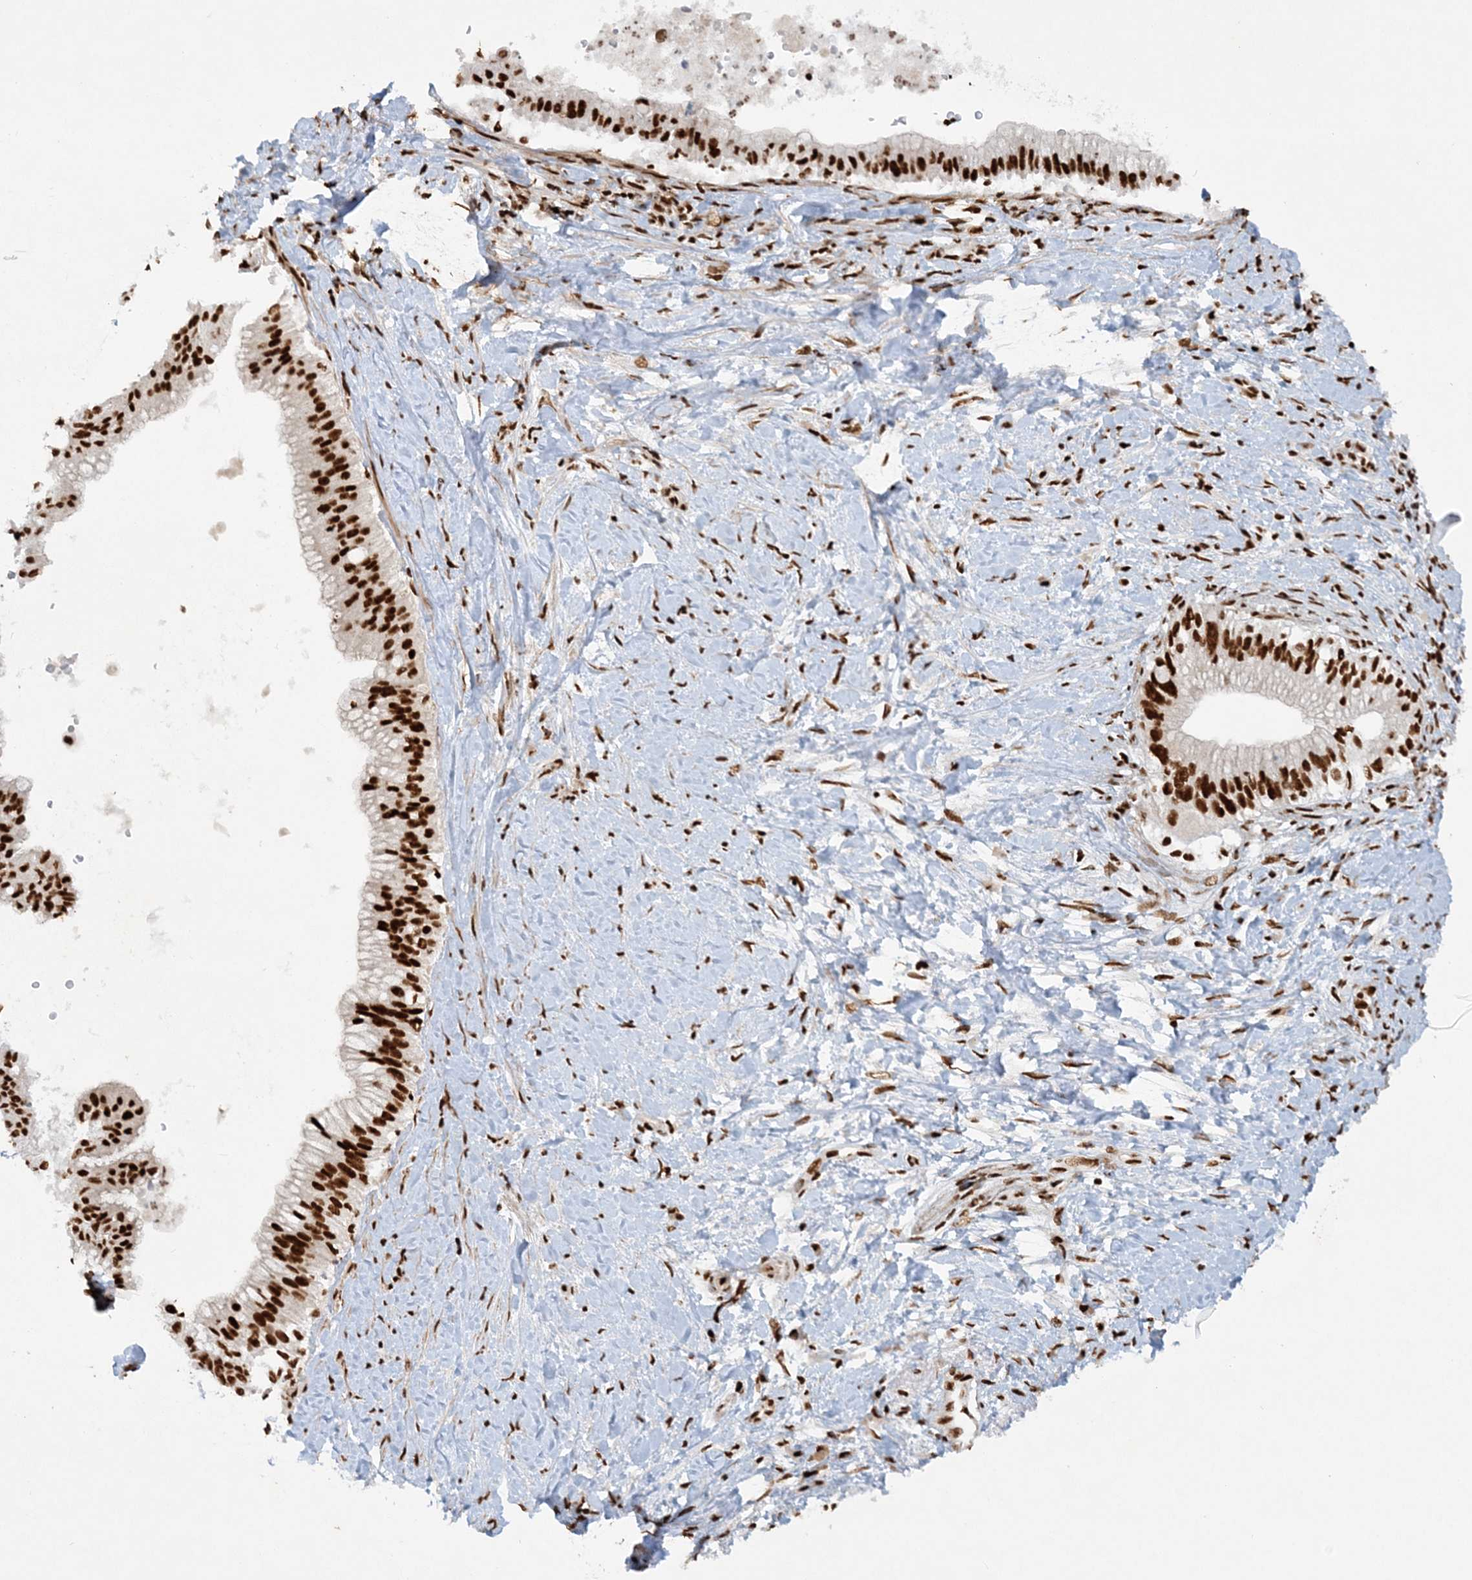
{"staining": {"intensity": "strong", "quantity": ">75%", "location": "nuclear"}, "tissue": "pancreatic cancer", "cell_type": "Tumor cells", "image_type": "cancer", "snomed": [{"axis": "morphology", "description": "Adenocarcinoma, NOS"}, {"axis": "topography", "description": "Pancreas"}], "caption": "Immunohistochemistry (IHC) image of neoplastic tissue: pancreatic cancer stained using immunohistochemistry (IHC) demonstrates high levels of strong protein expression localized specifically in the nuclear of tumor cells, appearing as a nuclear brown color.", "gene": "DELE1", "patient": {"sex": "male", "age": 68}}